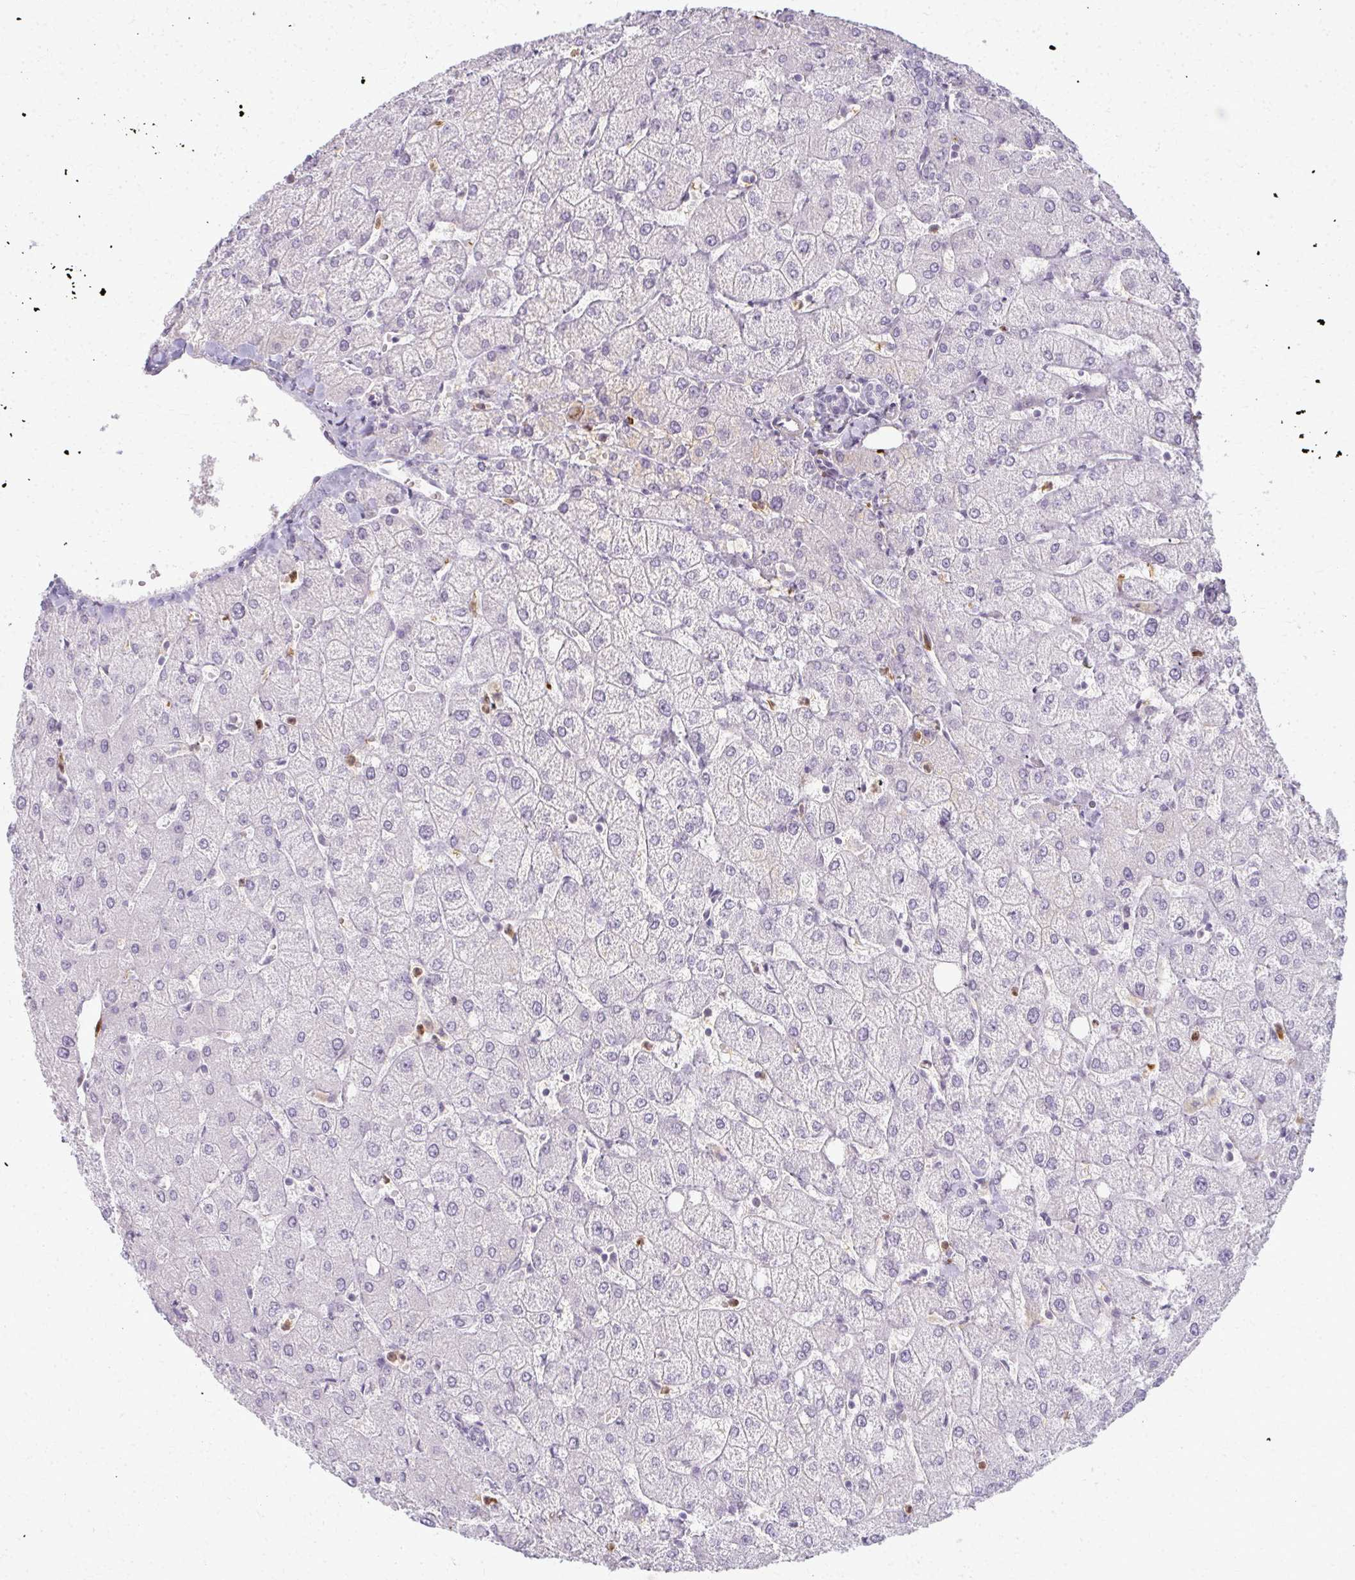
{"staining": {"intensity": "negative", "quantity": "none", "location": "none"}, "tissue": "liver", "cell_type": "Cholangiocytes", "image_type": "normal", "snomed": [{"axis": "morphology", "description": "Normal tissue, NOS"}, {"axis": "topography", "description": "Liver"}], "caption": "Immunohistochemistry (IHC) micrograph of normal human liver stained for a protein (brown), which shows no staining in cholangiocytes.", "gene": "CA3", "patient": {"sex": "female", "age": 54}}